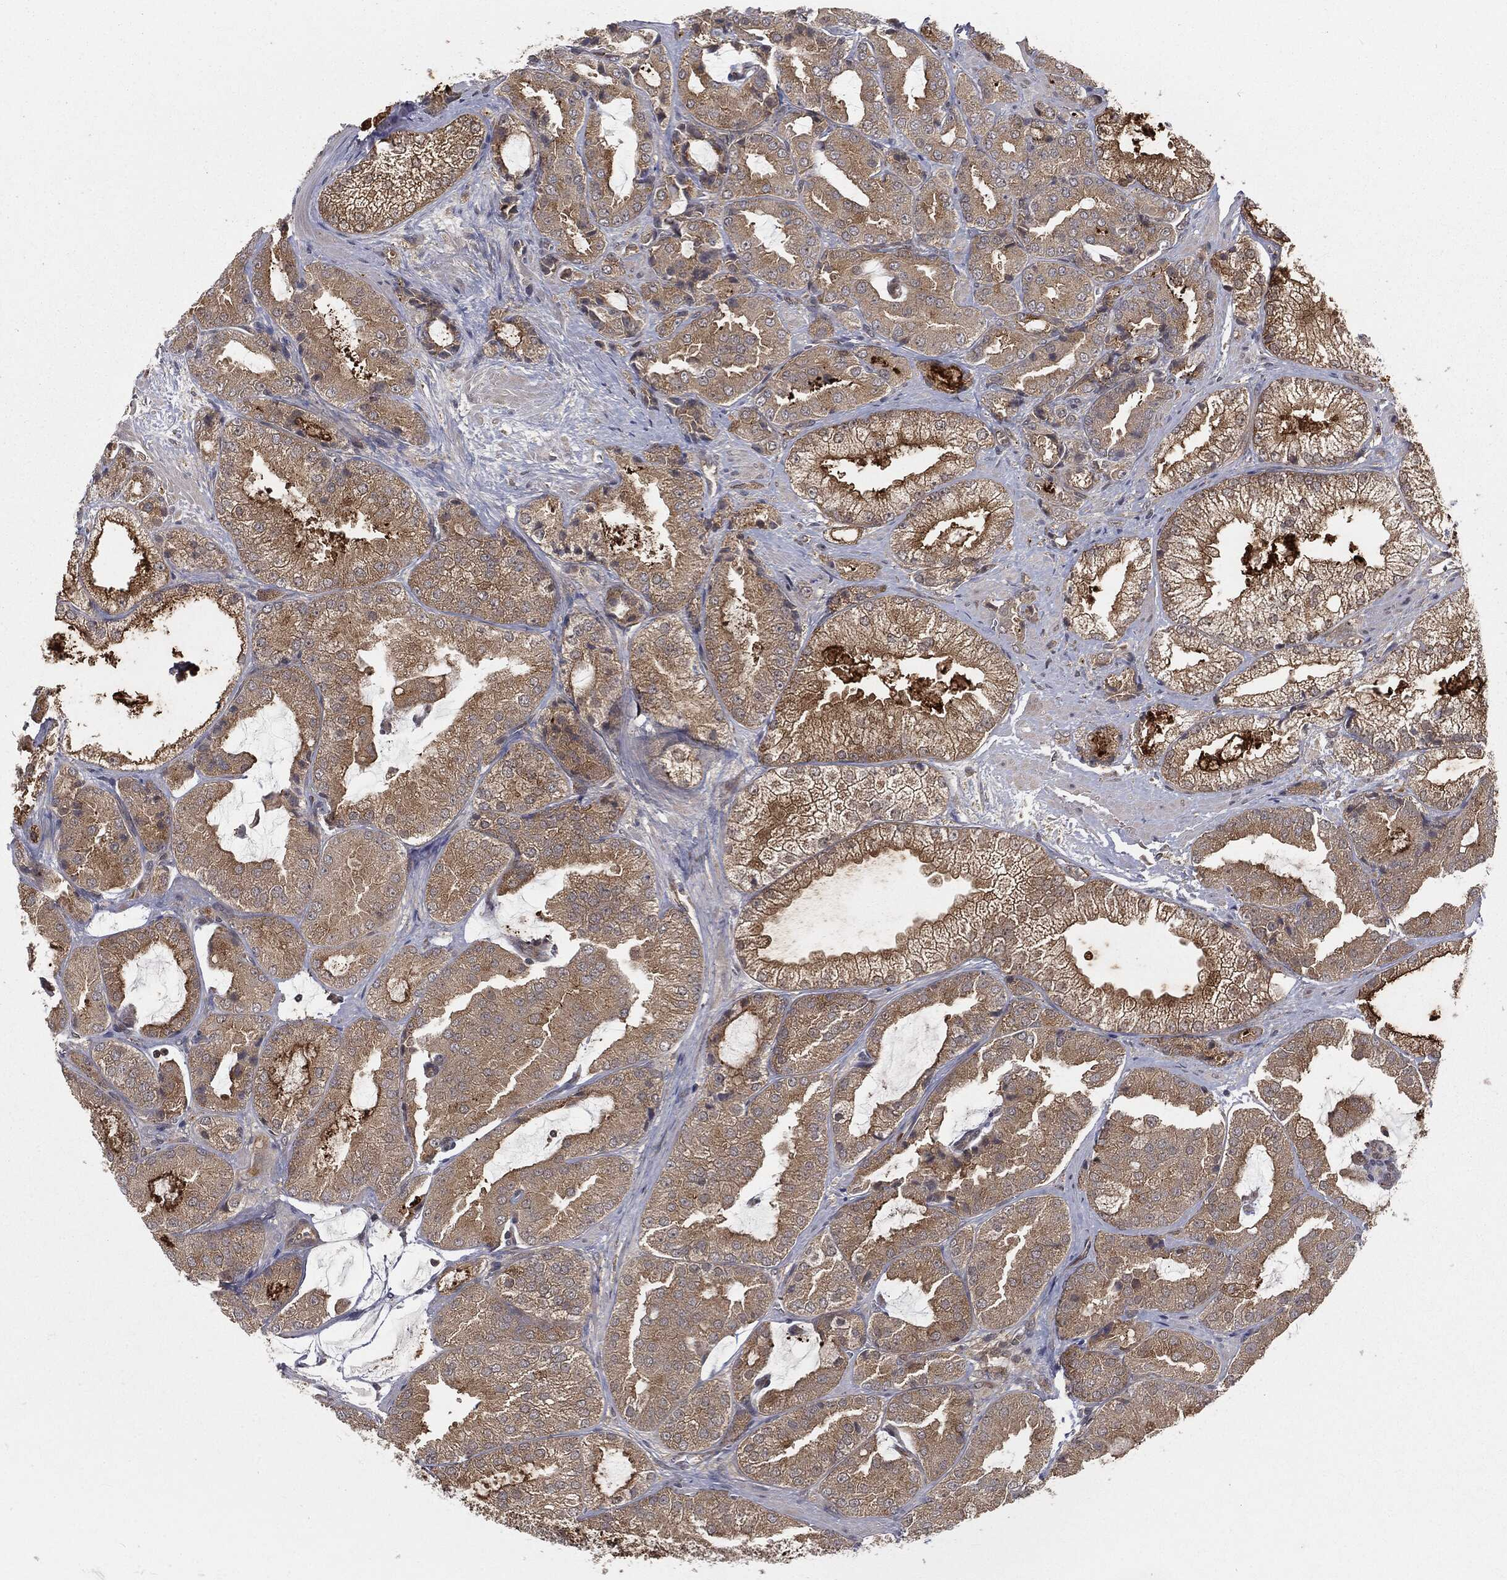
{"staining": {"intensity": "weak", "quantity": ">75%", "location": "cytoplasmic/membranous"}, "tissue": "prostate cancer", "cell_type": "Tumor cells", "image_type": "cancer", "snomed": [{"axis": "morphology", "description": "Adenocarcinoma, High grade"}, {"axis": "topography", "description": "Prostate"}], "caption": "Weak cytoplasmic/membranous expression for a protein is present in about >75% of tumor cells of high-grade adenocarcinoma (prostate) using immunohistochemistry.", "gene": "FBXO7", "patient": {"sex": "male", "age": 68}}